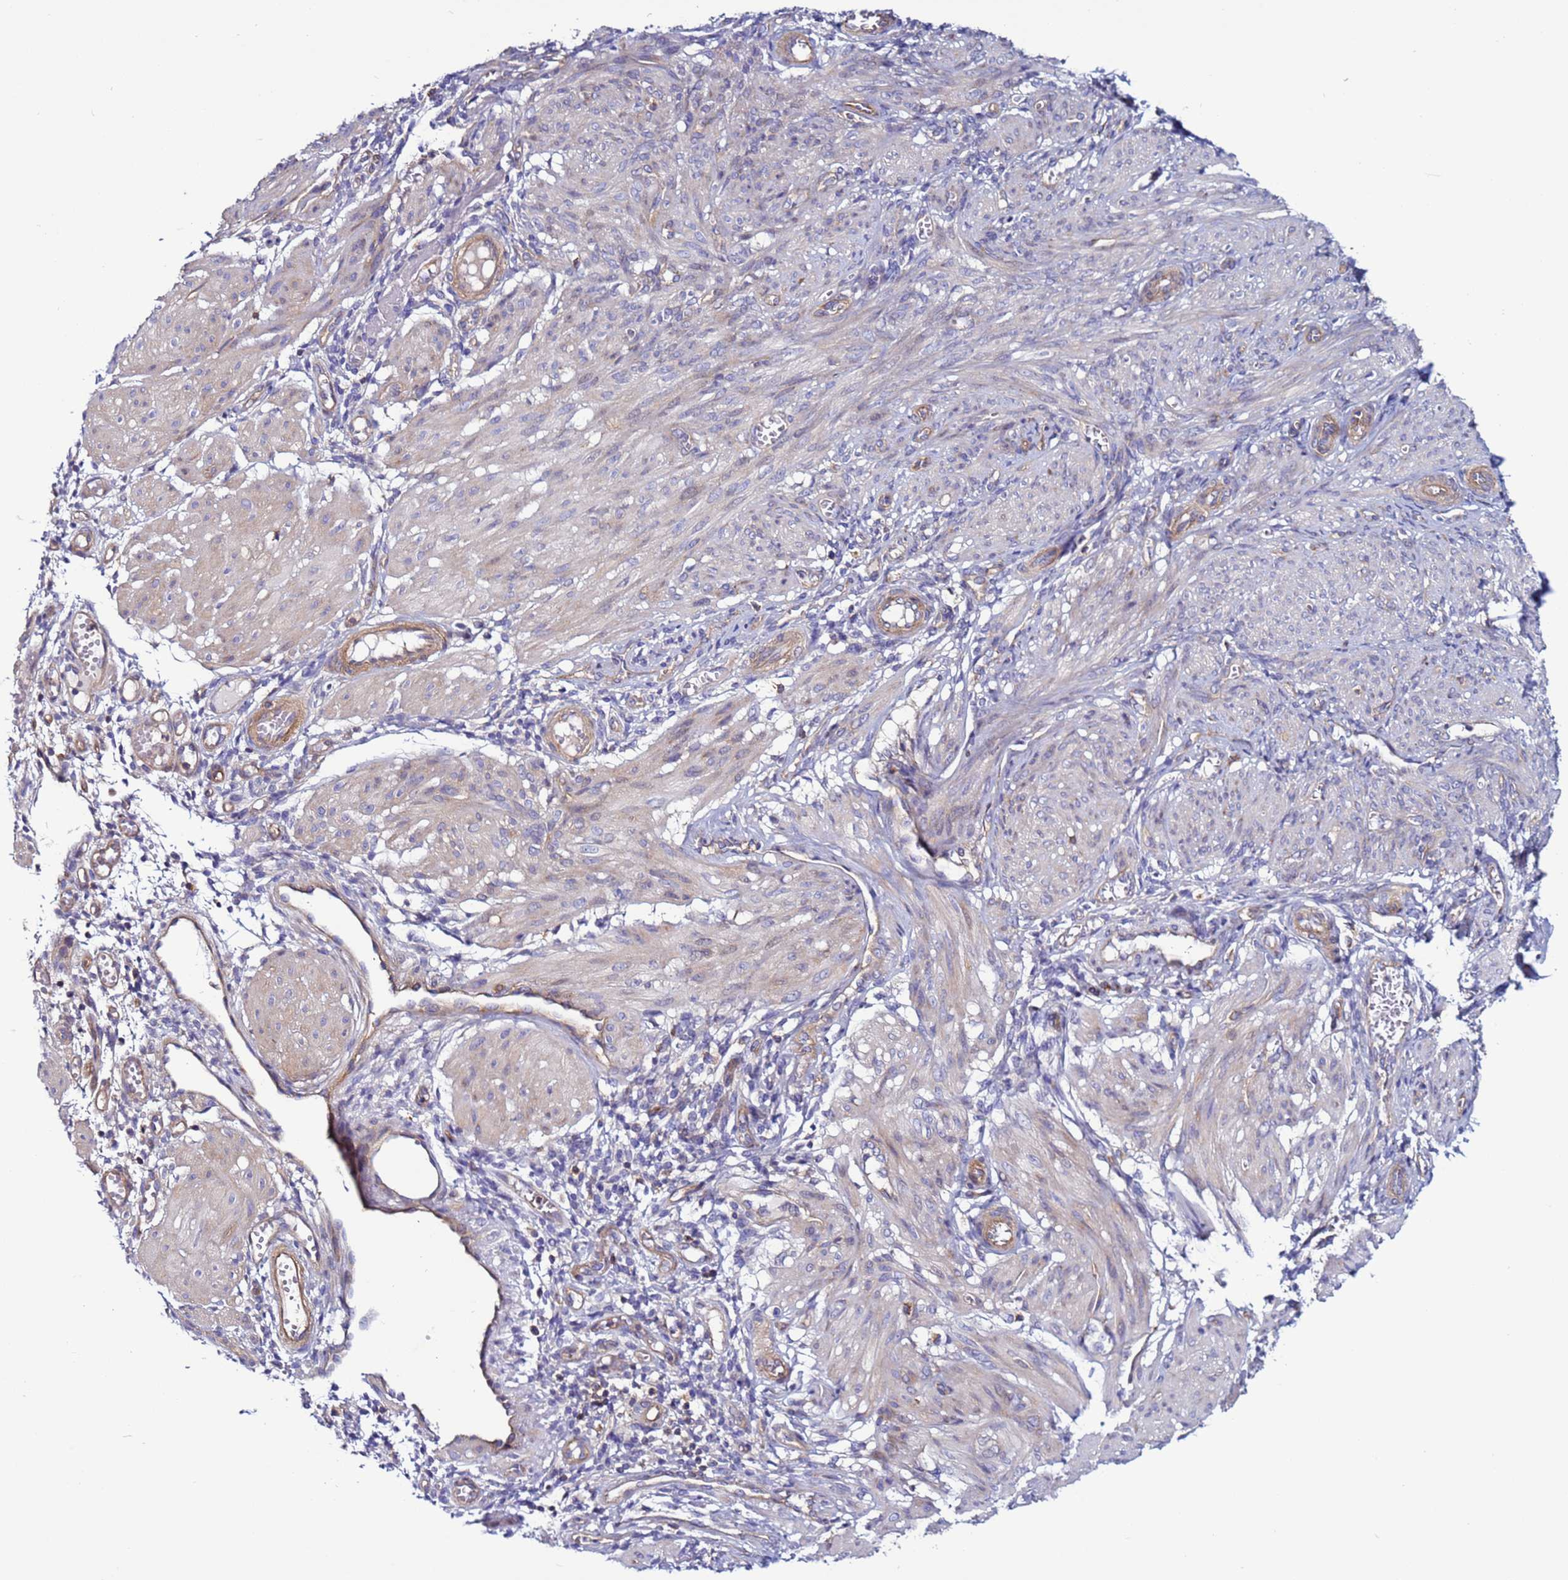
{"staining": {"intensity": "negative", "quantity": "none", "location": "none"}, "tissue": "smooth muscle", "cell_type": "Smooth muscle cells", "image_type": "normal", "snomed": [{"axis": "morphology", "description": "Normal tissue, NOS"}, {"axis": "topography", "description": "Smooth muscle"}], "caption": "DAB (3,3'-diaminobenzidine) immunohistochemical staining of benign human smooth muscle shows no significant staining in smooth muscle cells.", "gene": "EFCAB8", "patient": {"sex": "female", "age": 39}}